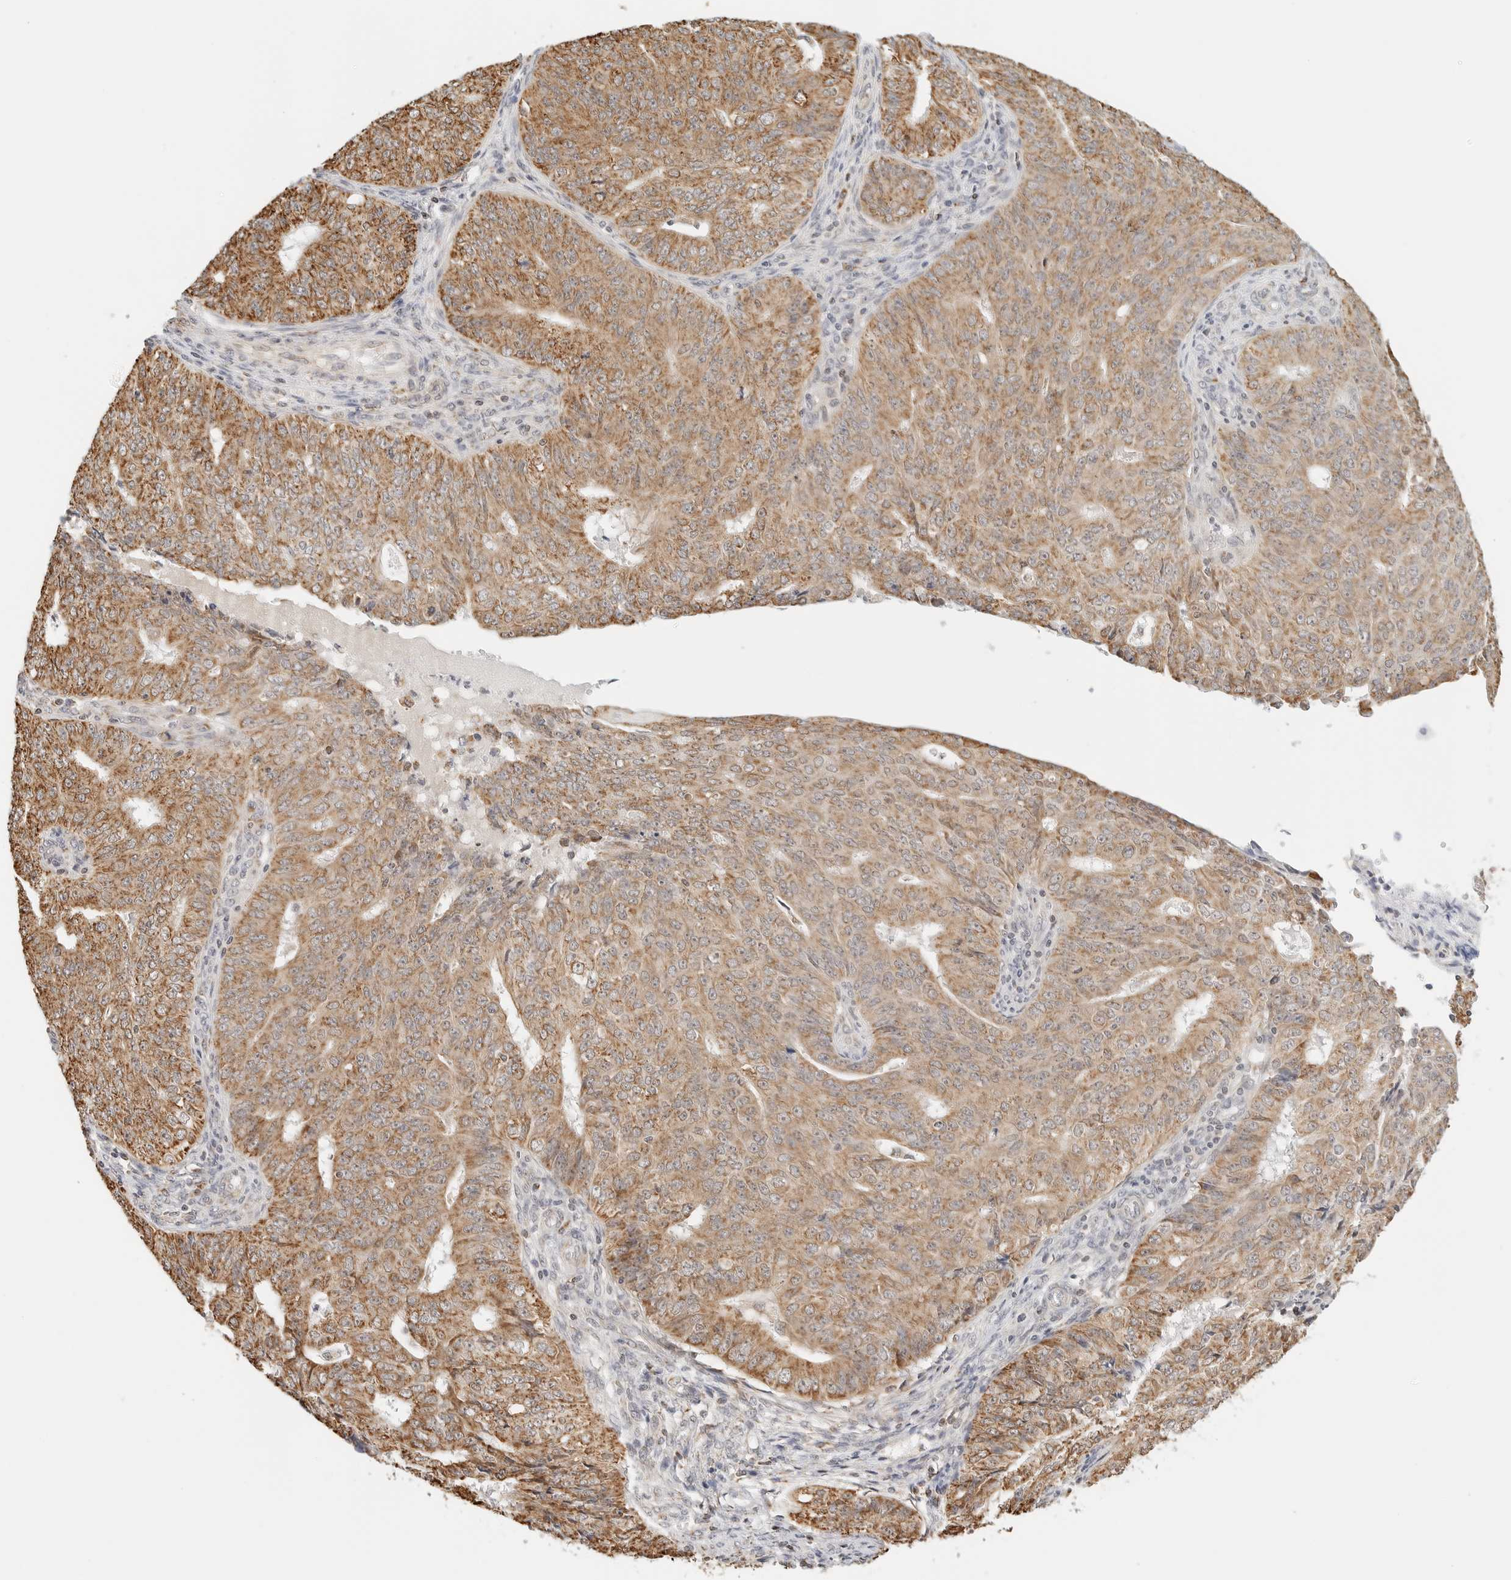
{"staining": {"intensity": "moderate", "quantity": ">75%", "location": "cytoplasmic/membranous"}, "tissue": "endometrial cancer", "cell_type": "Tumor cells", "image_type": "cancer", "snomed": [{"axis": "morphology", "description": "Adenocarcinoma, NOS"}, {"axis": "topography", "description": "Endometrium"}], "caption": "This image demonstrates immunohistochemistry (IHC) staining of endometrial cancer (adenocarcinoma), with medium moderate cytoplasmic/membranous expression in about >75% of tumor cells.", "gene": "ATL1", "patient": {"sex": "female", "age": 32}}